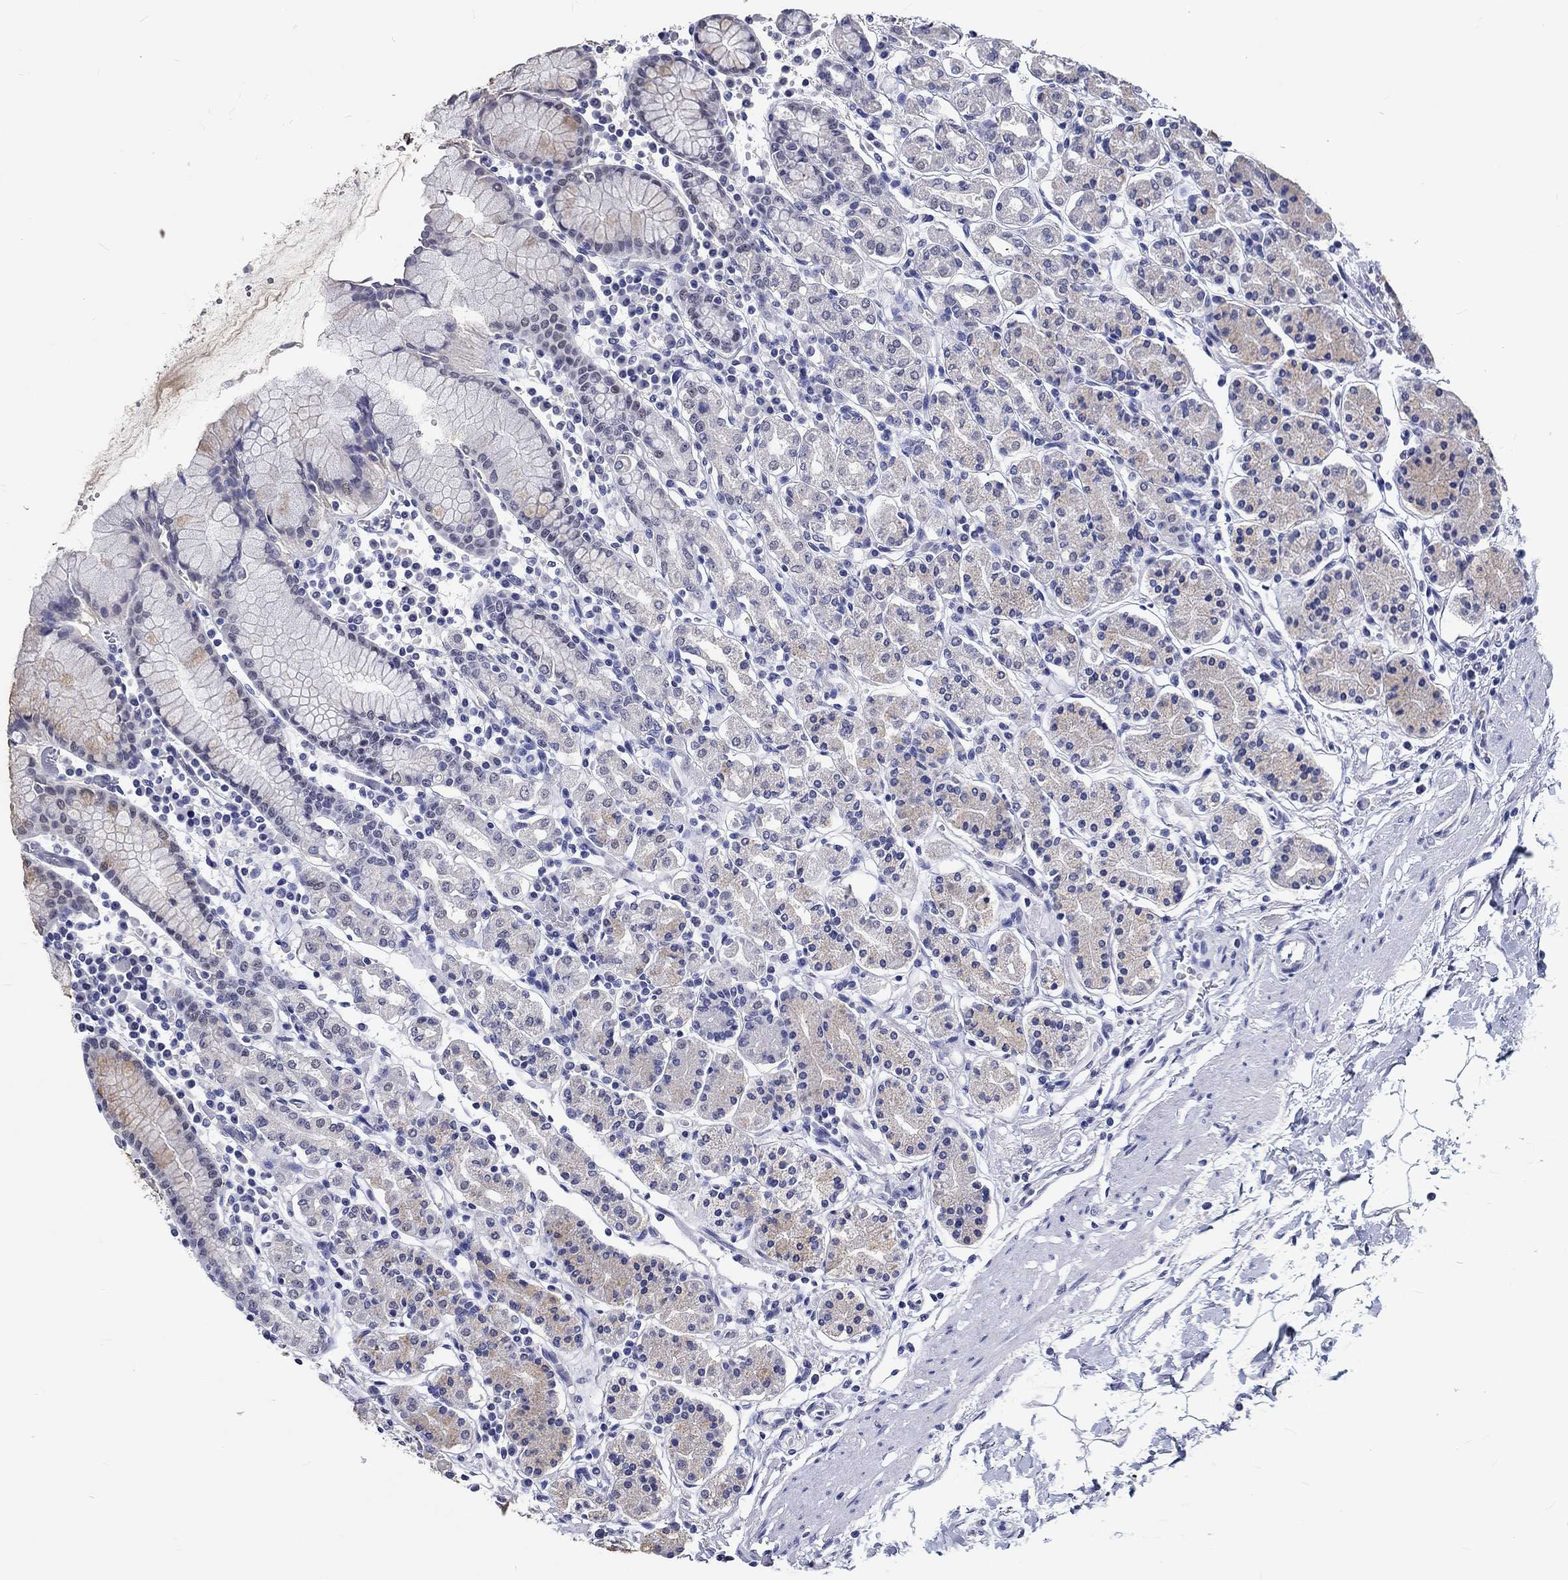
{"staining": {"intensity": "negative", "quantity": "none", "location": "none"}, "tissue": "stomach", "cell_type": "Glandular cells", "image_type": "normal", "snomed": [{"axis": "morphology", "description": "Normal tissue, NOS"}, {"axis": "topography", "description": "Stomach, upper"}, {"axis": "topography", "description": "Stomach"}], "caption": "This is a micrograph of IHC staining of unremarkable stomach, which shows no staining in glandular cells. (DAB IHC, high magnification).", "gene": "GRIN1", "patient": {"sex": "male", "age": 62}}